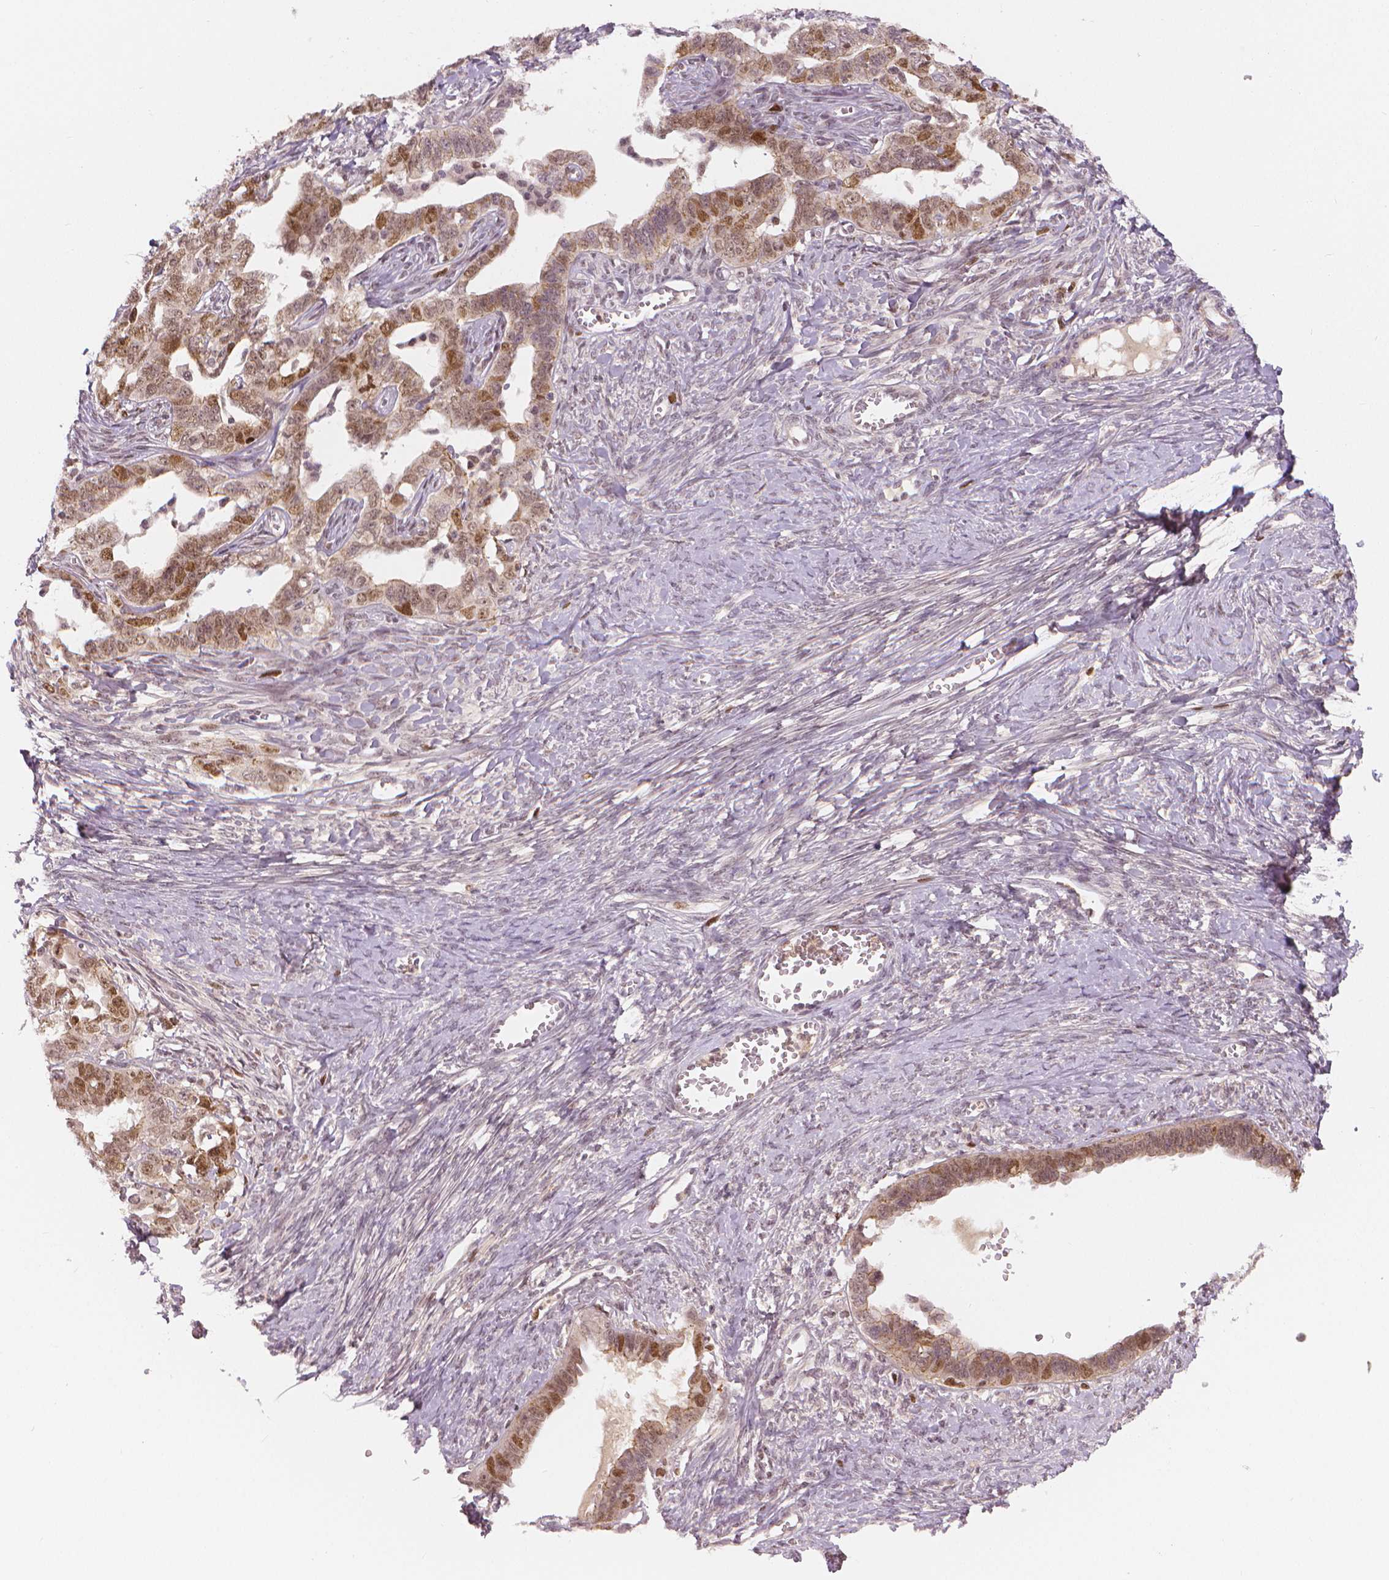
{"staining": {"intensity": "moderate", "quantity": "25%-75%", "location": "nuclear"}, "tissue": "ovarian cancer", "cell_type": "Tumor cells", "image_type": "cancer", "snomed": [{"axis": "morphology", "description": "Cystadenocarcinoma, serous, NOS"}, {"axis": "topography", "description": "Ovary"}], "caption": "Moderate nuclear protein positivity is appreciated in about 25%-75% of tumor cells in ovarian cancer.", "gene": "NSD2", "patient": {"sex": "female", "age": 69}}